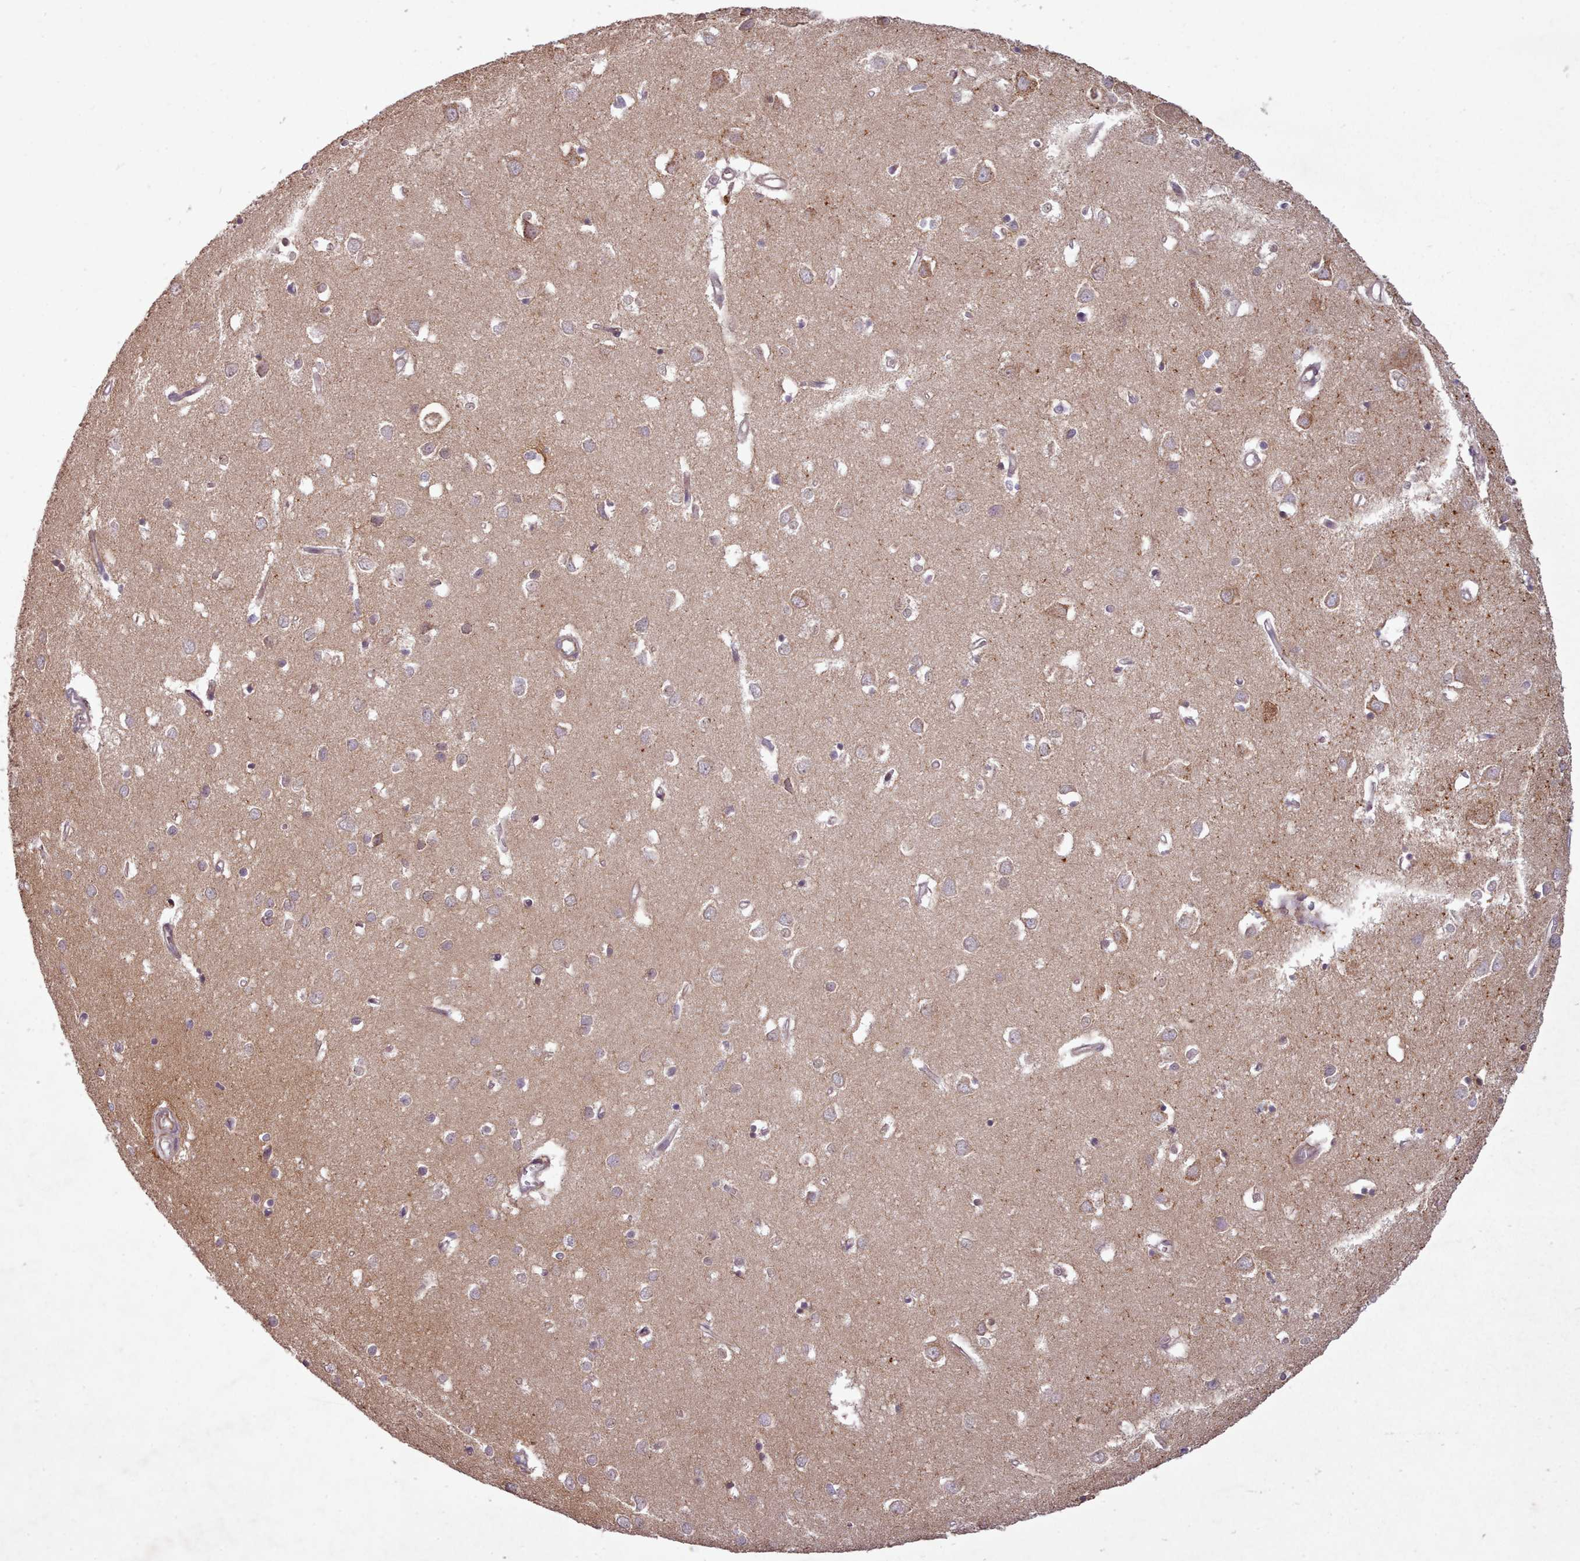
{"staining": {"intensity": "weak", "quantity": ">75%", "location": "cytoplasmic/membranous"}, "tissue": "cerebral cortex", "cell_type": "Endothelial cells", "image_type": "normal", "snomed": [{"axis": "morphology", "description": "Normal tissue, NOS"}, {"axis": "topography", "description": "Cerebral cortex"}], "caption": "This is an image of IHC staining of normal cerebral cortex, which shows weak expression in the cytoplasmic/membranous of endothelial cells.", "gene": "GBGT1", "patient": {"sex": "female", "age": 64}}